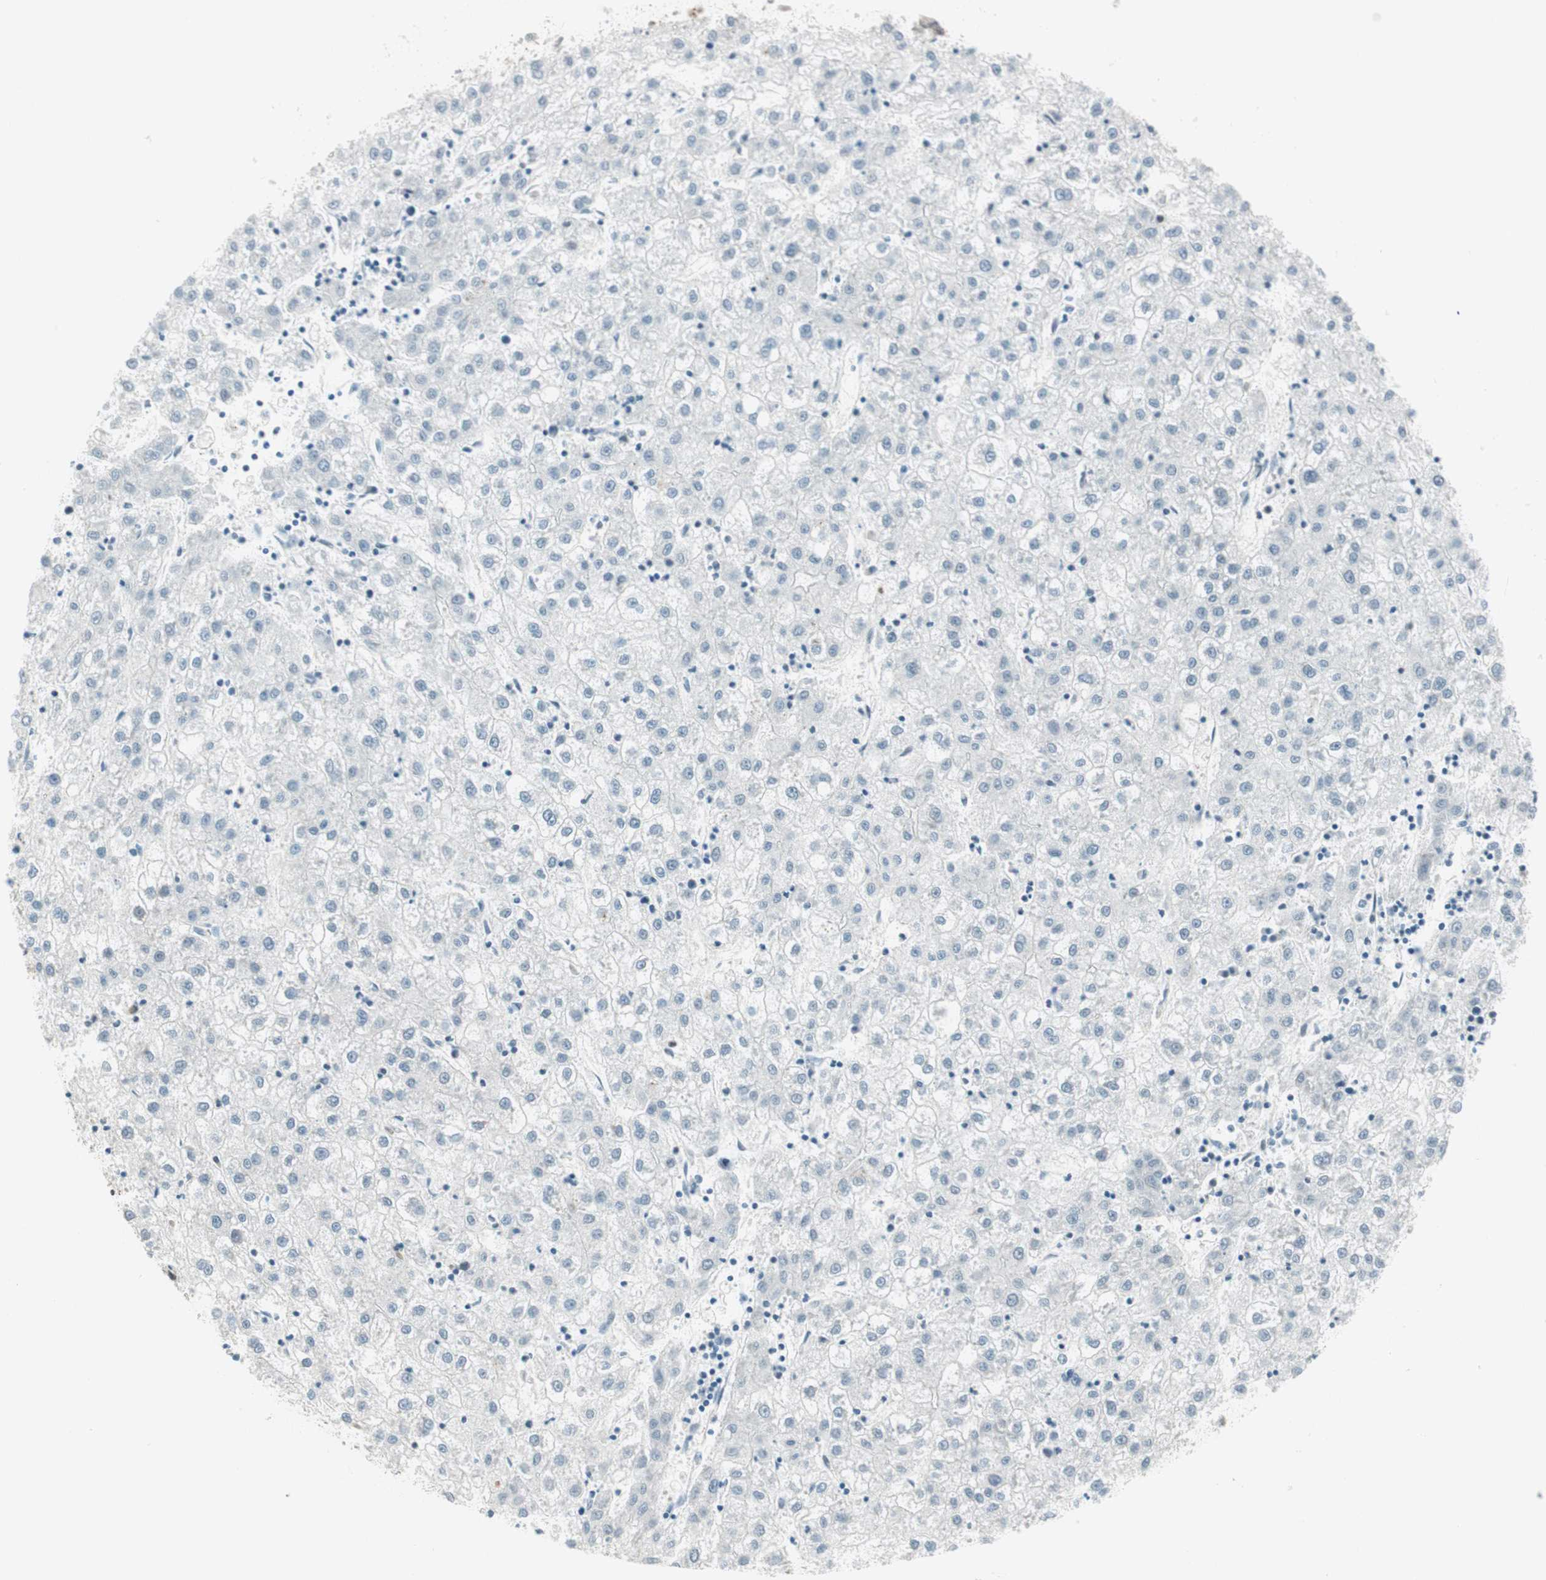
{"staining": {"intensity": "negative", "quantity": "none", "location": "none"}, "tissue": "liver cancer", "cell_type": "Tumor cells", "image_type": "cancer", "snomed": [{"axis": "morphology", "description": "Carcinoma, Hepatocellular, NOS"}, {"axis": "topography", "description": "Liver"}], "caption": "This is a histopathology image of IHC staining of liver cancer (hepatocellular carcinoma), which shows no positivity in tumor cells.", "gene": "TPT1", "patient": {"sex": "male", "age": 72}}